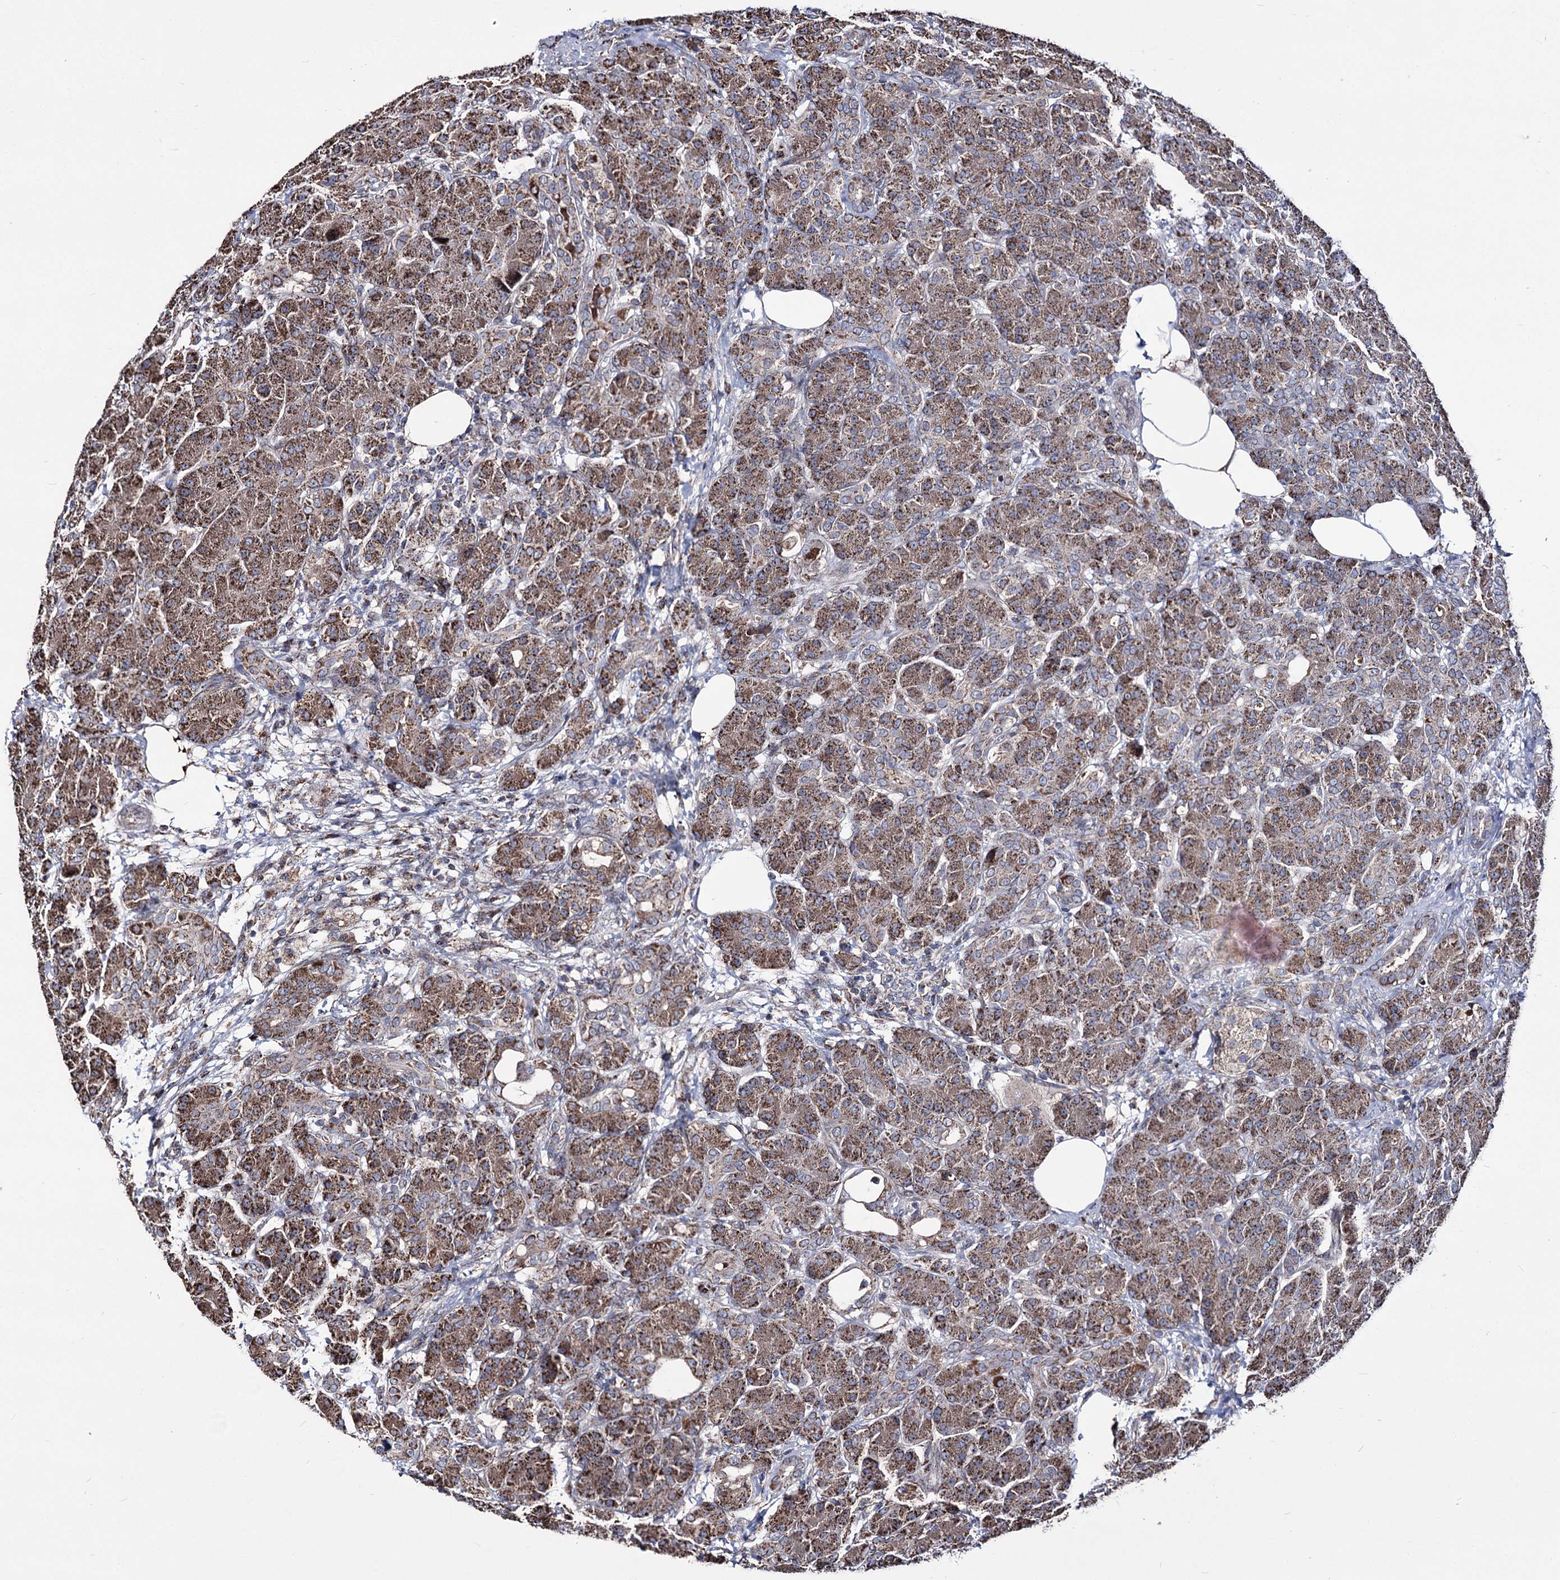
{"staining": {"intensity": "moderate", "quantity": ">75%", "location": "cytoplasmic/membranous"}, "tissue": "pancreas", "cell_type": "Exocrine glandular cells", "image_type": "normal", "snomed": [{"axis": "morphology", "description": "Normal tissue, NOS"}, {"axis": "topography", "description": "Pancreas"}], "caption": "Brown immunohistochemical staining in normal human pancreas exhibits moderate cytoplasmic/membranous positivity in about >75% of exocrine glandular cells. (DAB (3,3'-diaminobenzidine) IHC, brown staining for protein, blue staining for nuclei).", "gene": "CREB3L4", "patient": {"sex": "male", "age": 63}}